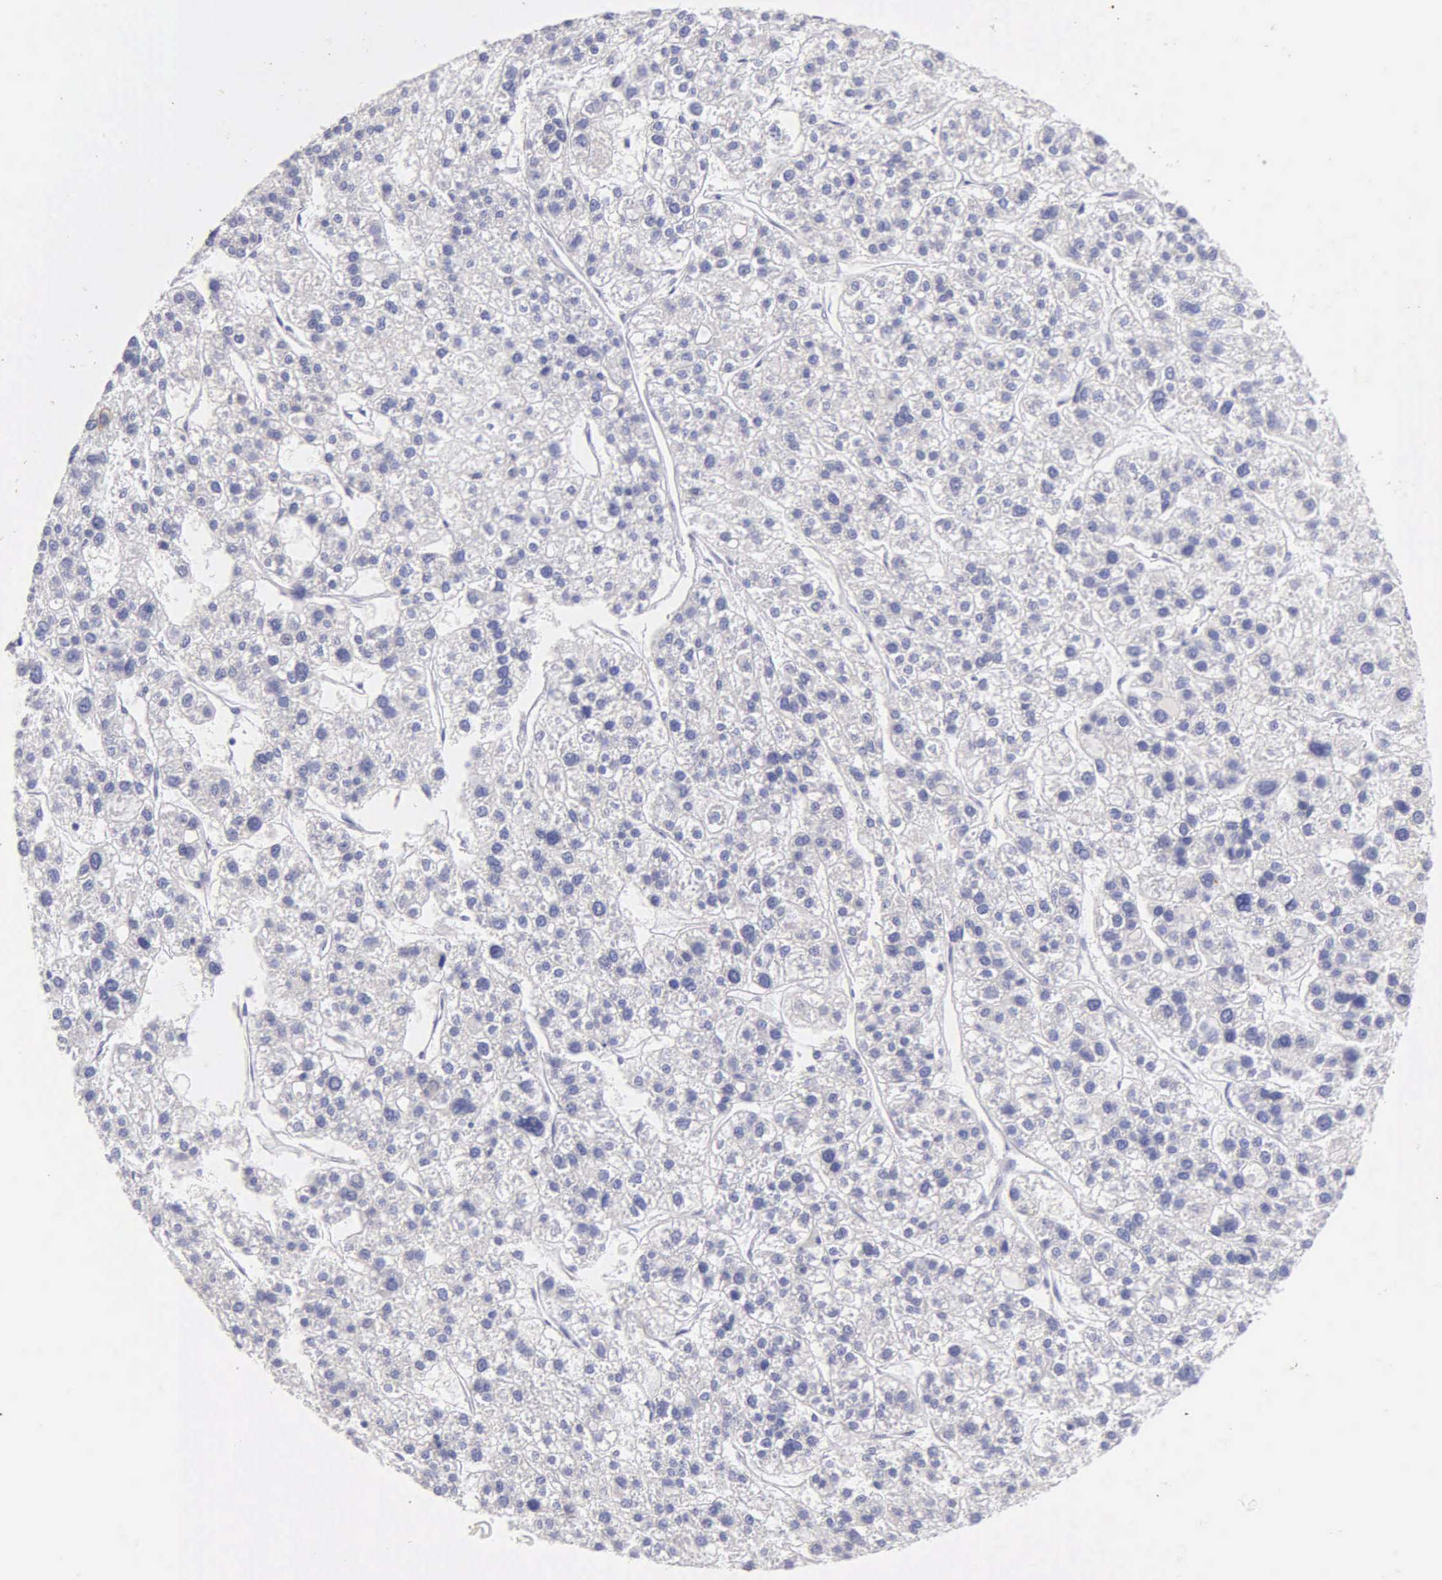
{"staining": {"intensity": "negative", "quantity": "none", "location": "none"}, "tissue": "liver cancer", "cell_type": "Tumor cells", "image_type": "cancer", "snomed": [{"axis": "morphology", "description": "Carcinoma, Hepatocellular, NOS"}, {"axis": "topography", "description": "Liver"}], "caption": "Protein analysis of liver hepatocellular carcinoma reveals no significant expression in tumor cells.", "gene": "KRT17", "patient": {"sex": "female", "age": 85}}